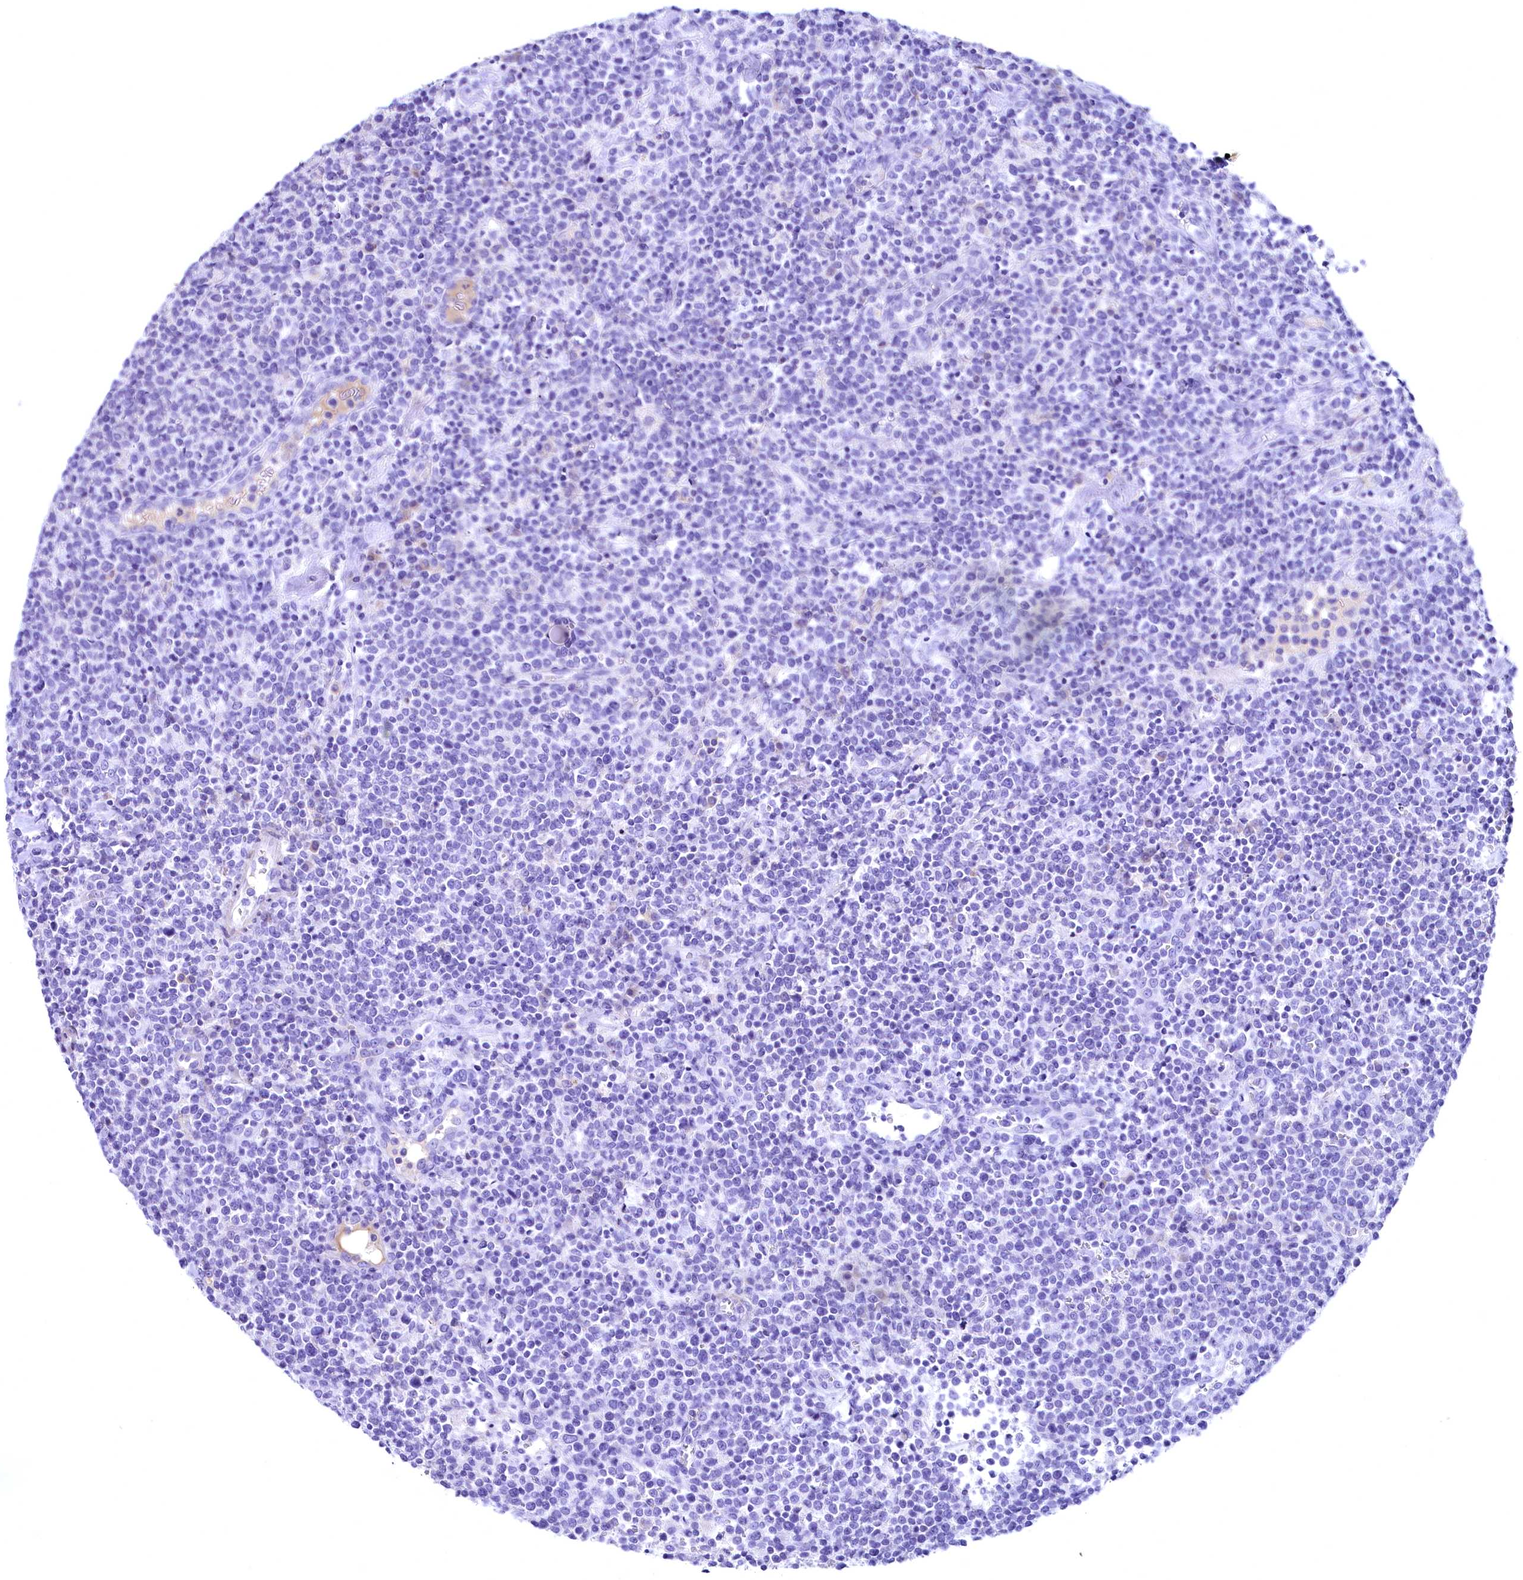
{"staining": {"intensity": "negative", "quantity": "none", "location": "none"}, "tissue": "lymphoma", "cell_type": "Tumor cells", "image_type": "cancer", "snomed": [{"axis": "morphology", "description": "Malignant lymphoma, non-Hodgkin's type, High grade"}, {"axis": "topography", "description": "Lymph node"}], "caption": "IHC image of human lymphoma stained for a protein (brown), which displays no positivity in tumor cells.", "gene": "SKIDA1", "patient": {"sex": "male", "age": 61}}